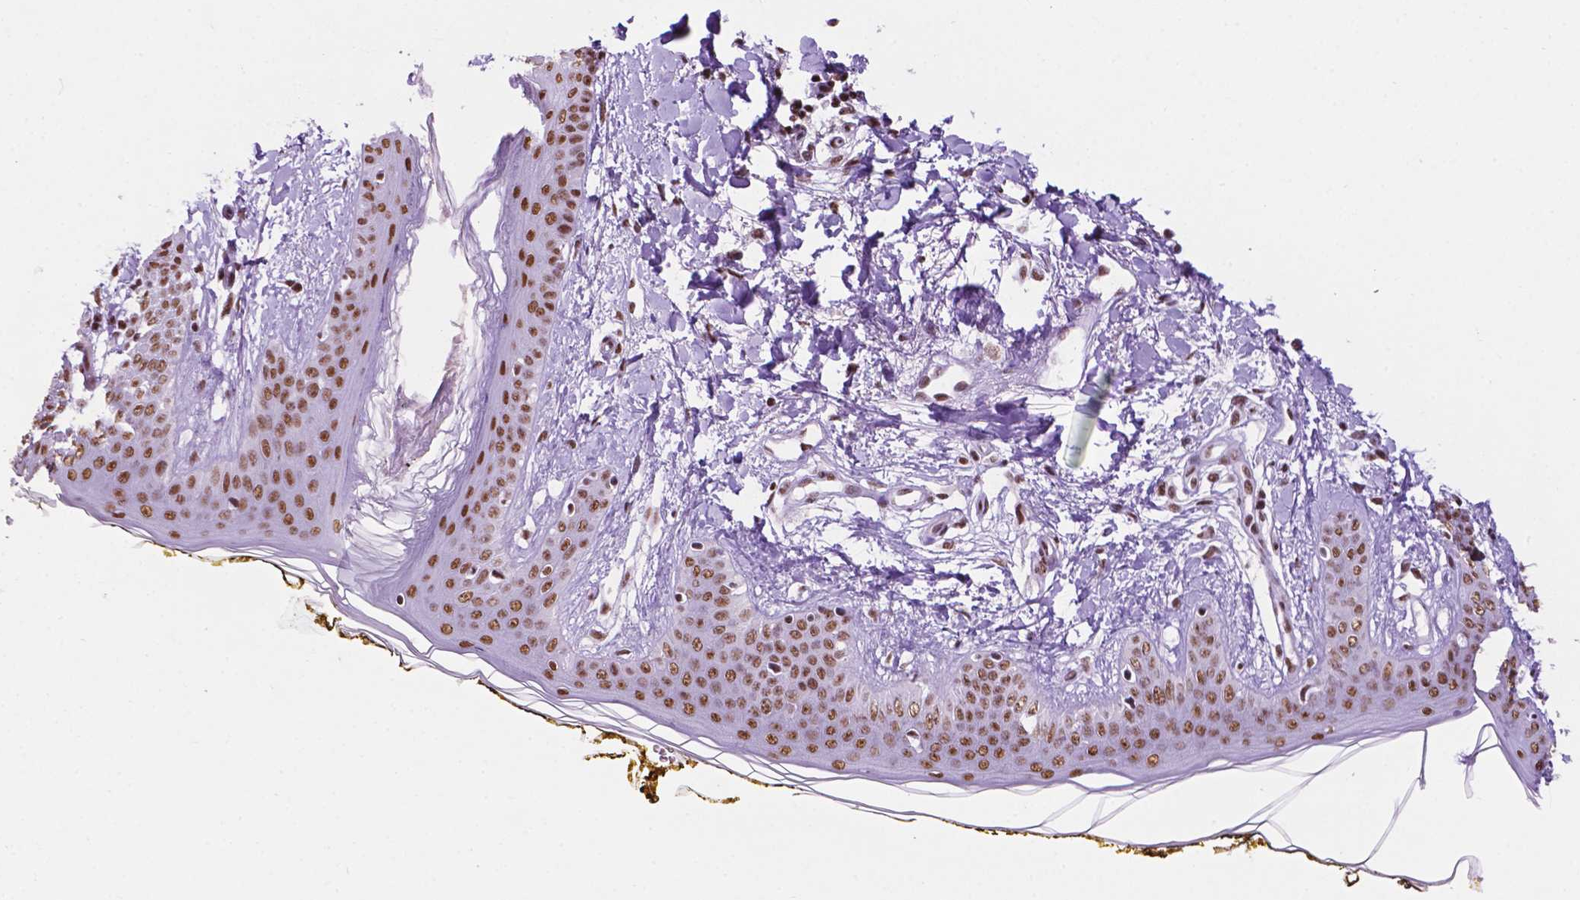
{"staining": {"intensity": "strong", "quantity": ">75%", "location": "nuclear"}, "tissue": "skin", "cell_type": "Fibroblasts", "image_type": "normal", "snomed": [{"axis": "morphology", "description": "Normal tissue, NOS"}, {"axis": "topography", "description": "Skin"}], "caption": "Benign skin demonstrates strong nuclear staining in about >75% of fibroblasts, visualized by immunohistochemistry.", "gene": "CCAR2", "patient": {"sex": "female", "age": 34}}